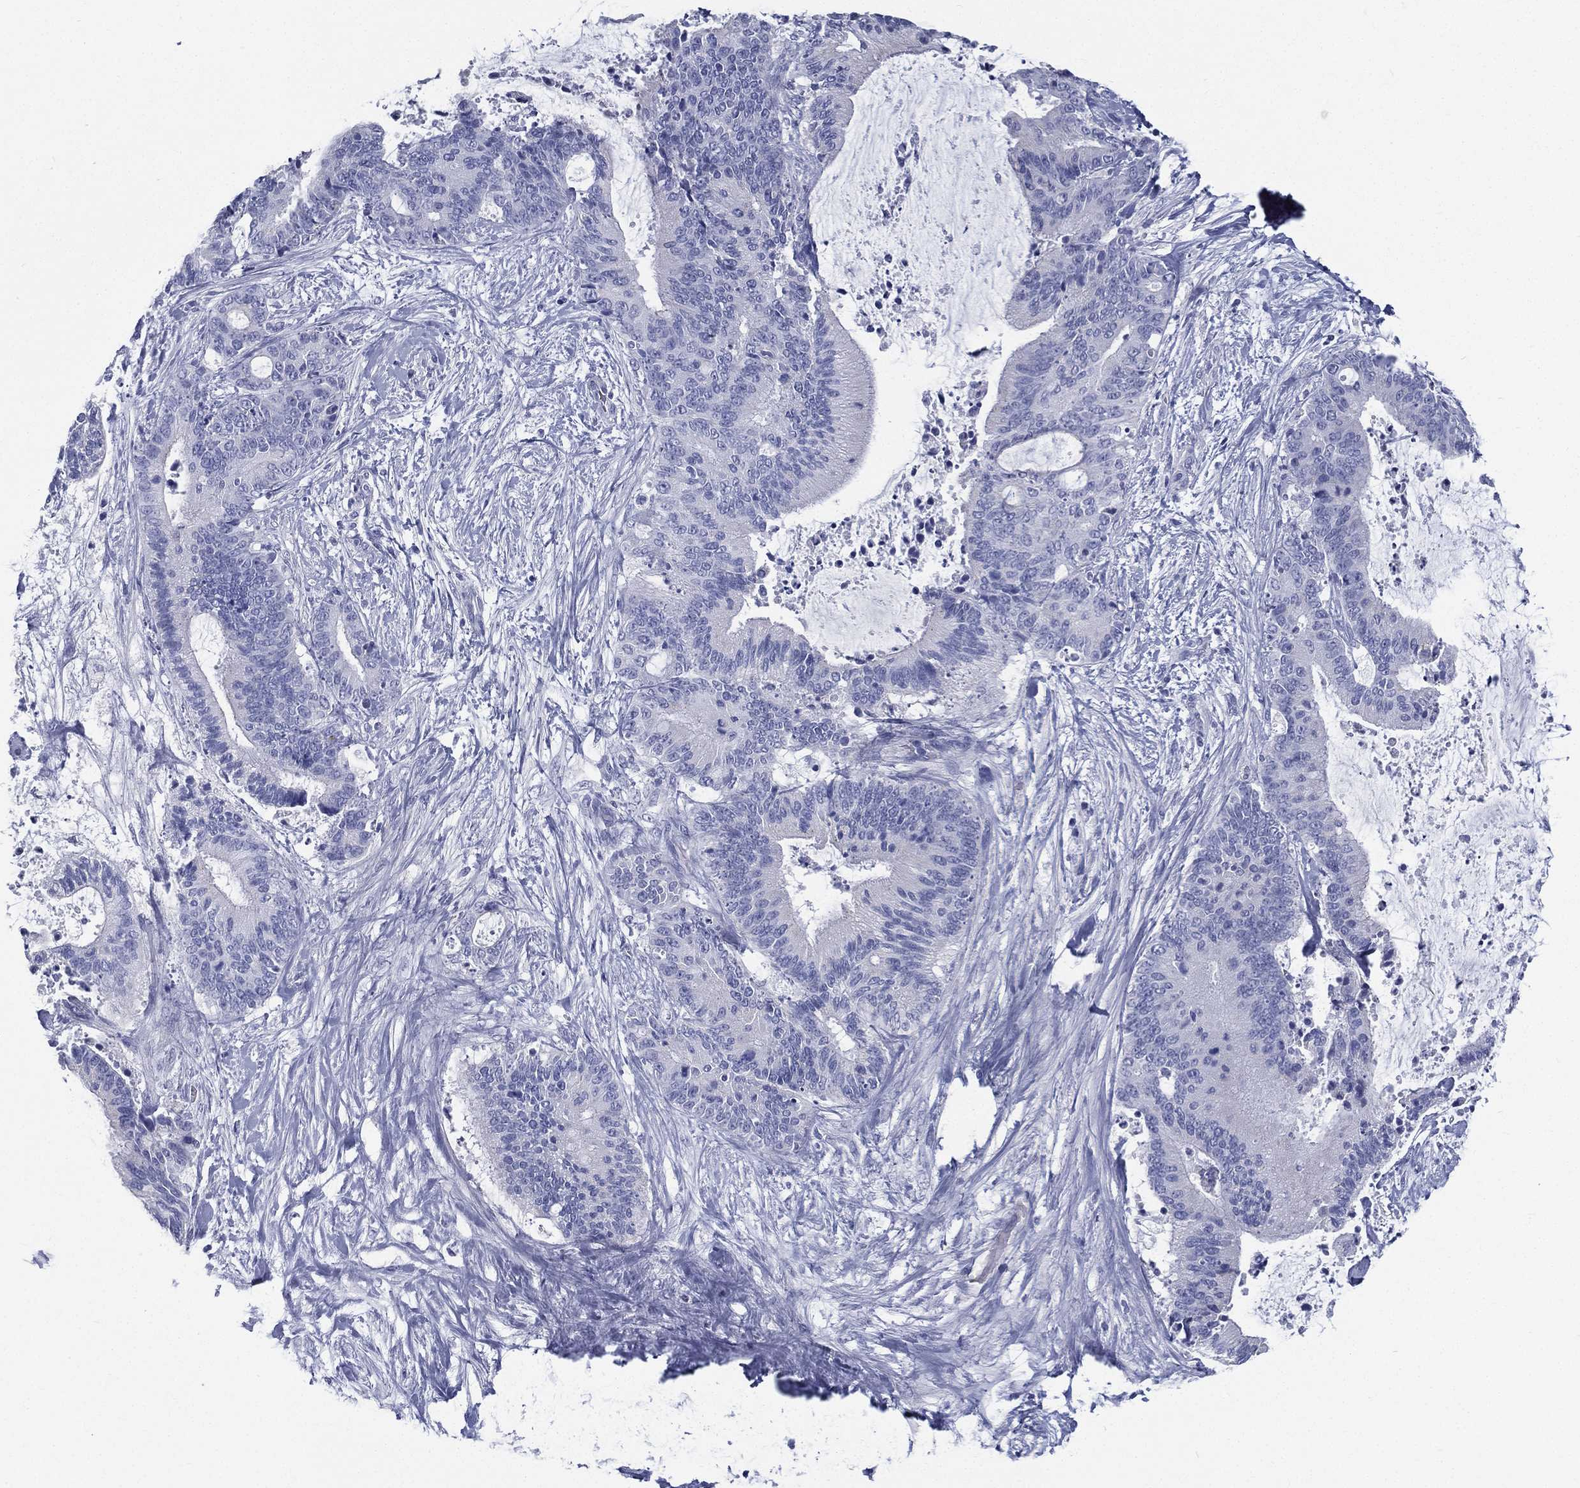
{"staining": {"intensity": "negative", "quantity": "none", "location": "none"}, "tissue": "liver cancer", "cell_type": "Tumor cells", "image_type": "cancer", "snomed": [{"axis": "morphology", "description": "Cholangiocarcinoma"}, {"axis": "topography", "description": "Liver"}], "caption": "The micrograph shows no significant staining in tumor cells of cholangiocarcinoma (liver). (DAB IHC visualized using brightfield microscopy, high magnification).", "gene": "RSPH4A", "patient": {"sex": "female", "age": 73}}